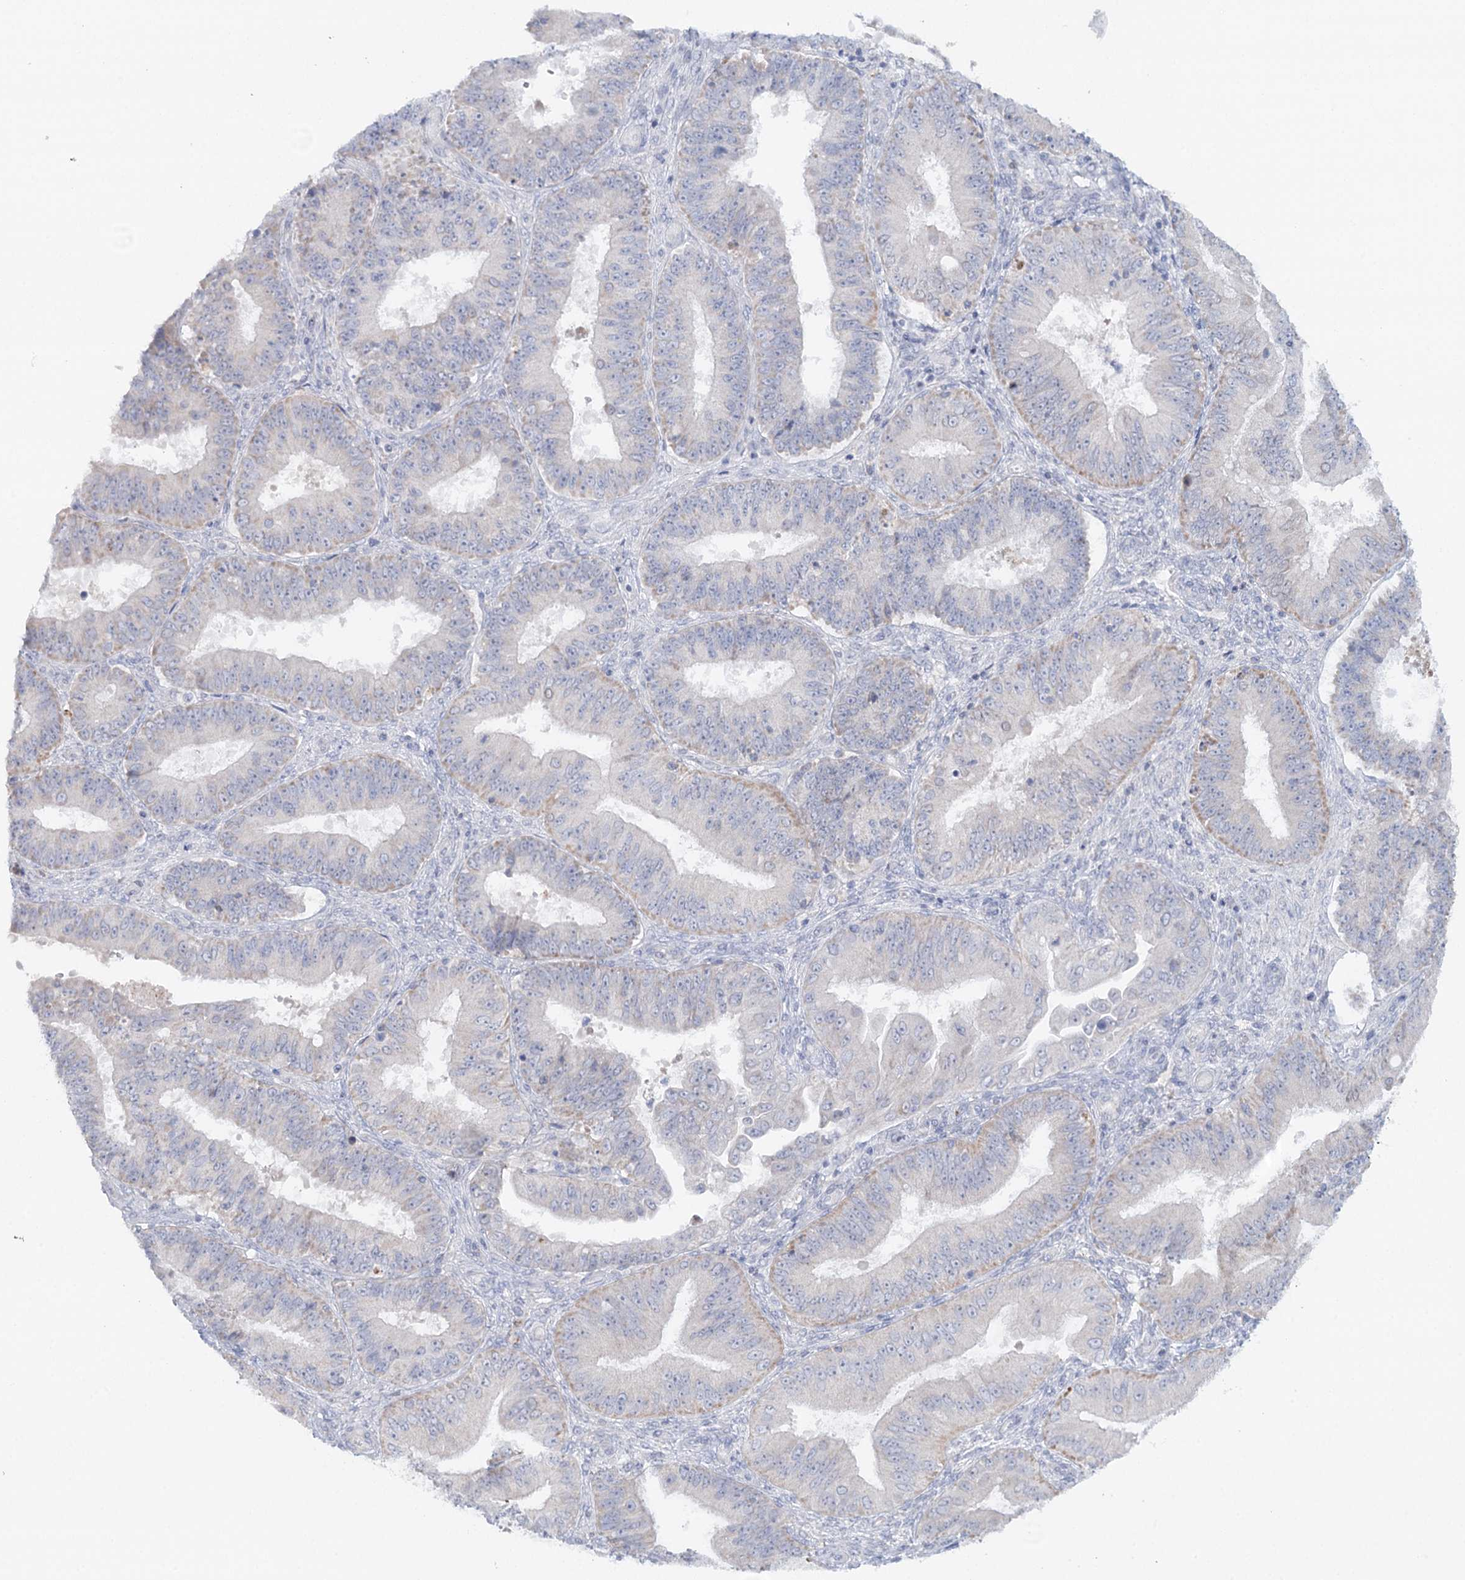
{"staining": {"intensity": "weak", "quantity": "<25%", "location": "cytoplasmic/membranous"}, "tissue": "ovarian cancer", "cell_type": "Tumor cells", "image_type": "cancer", "snomed": [{"axis": "morphology", "description": "Carcinoma, endometroid"}, {"axis": "topography", "description": "Appendix"}, {"axis": "topography", "description": "Ovary"}], "caption": "Protein analysis of ovarian cancer shows no significant positivity in tumor cells. Nuclei are stained in blue.", "gene": "PSAPL1", "patient": {"sex": "female", "age": 42}}